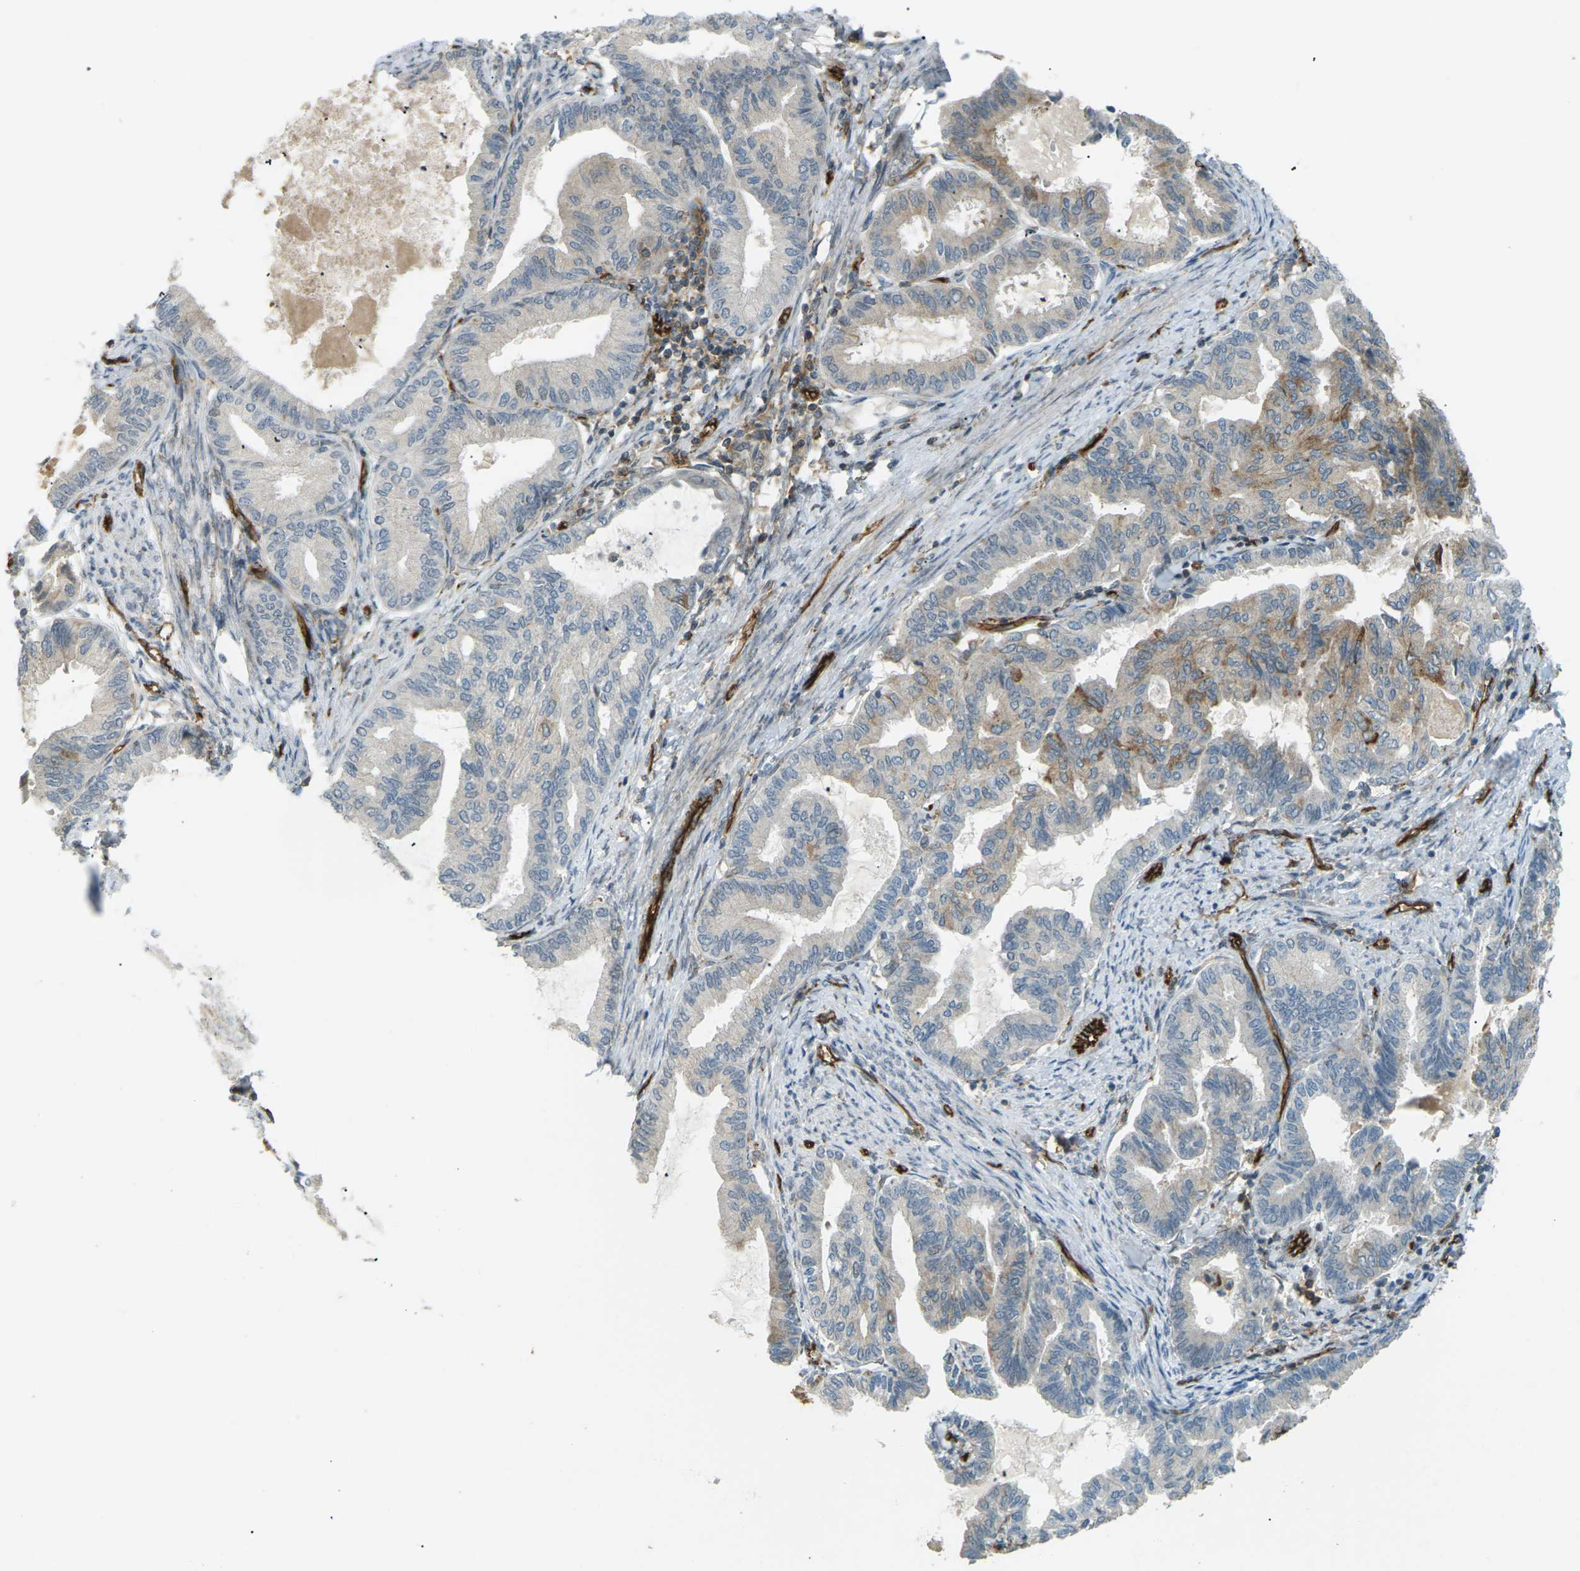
{"staining": {"intensity": "strong", "quantity": "<25%", "location": "cytoplasmic/membranous"}, "tissue": "endometrial cancer", "cell_type": "Tumor cells", "image_type": "cancer", "snomed": [{"axis": "morphology", "description": "Adenocarcinoma, NOS"}, {"axis": "topography", "description": "Endometrium"}], "caption": "This micrograph displays IHC staining of human endometrial cancer (adenocarcinoma), with medium strong cytoplasmic/membranous positivity in approximately <25% of tumor cells.", "gene": "S1PR1", "patient": {"sex": "female", "age": 86}}